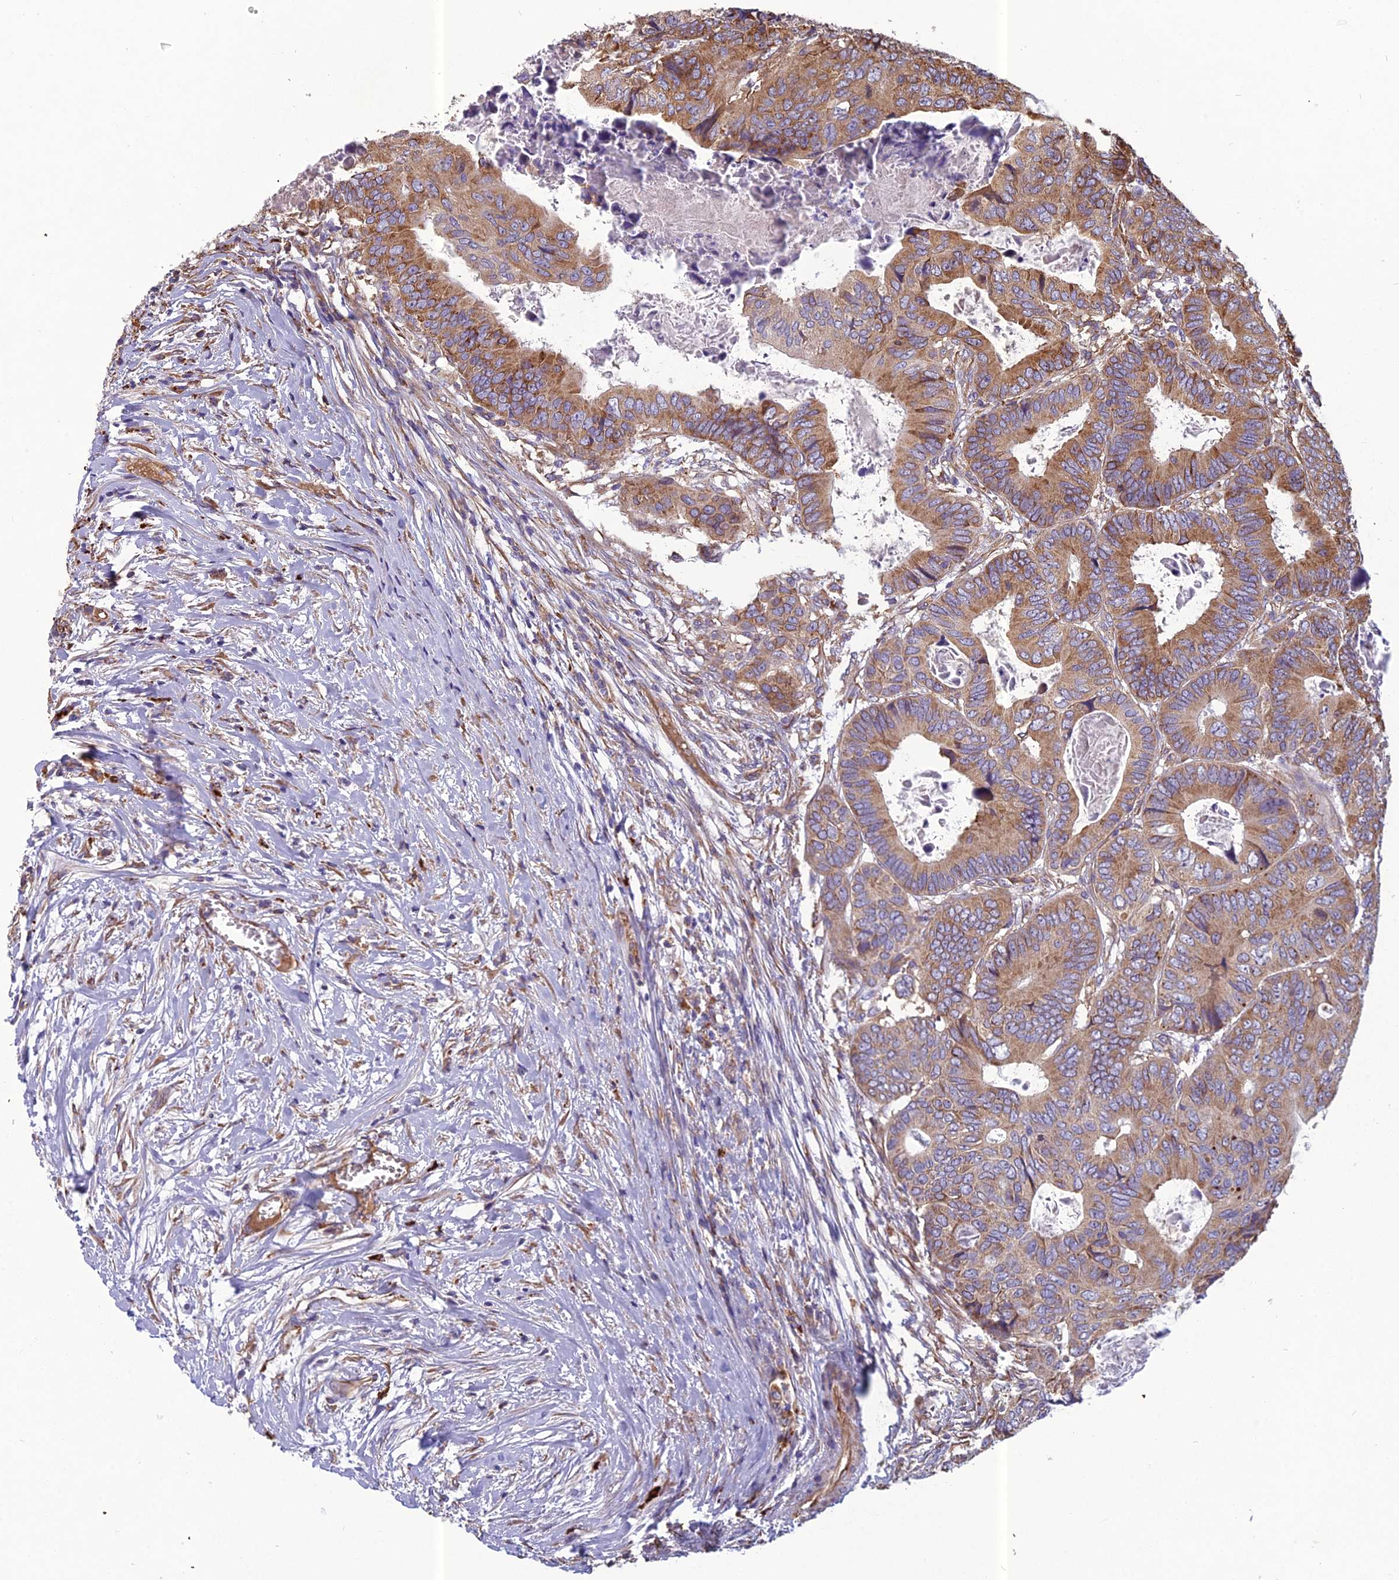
{"staining": {"intensity": "moderate", "quantity": ">75%", "location": "cytoplasmic/membranous"}, "tissue": "colorectal cancer", "cell_type": "Tumor cells", "image_type": "cancer", "snomed": [{"axis": "morphology", "description": "Adenocarcinoma, NOS"}, {"axis": "topography", "description": "Colon"}], "caption": "Human colorectal adenocarcinoma stained with a protein marker exhibits moderate staining in tumor cells.", "gene": "SPDL1", "patient": {"sex": "male", "age": 85}}